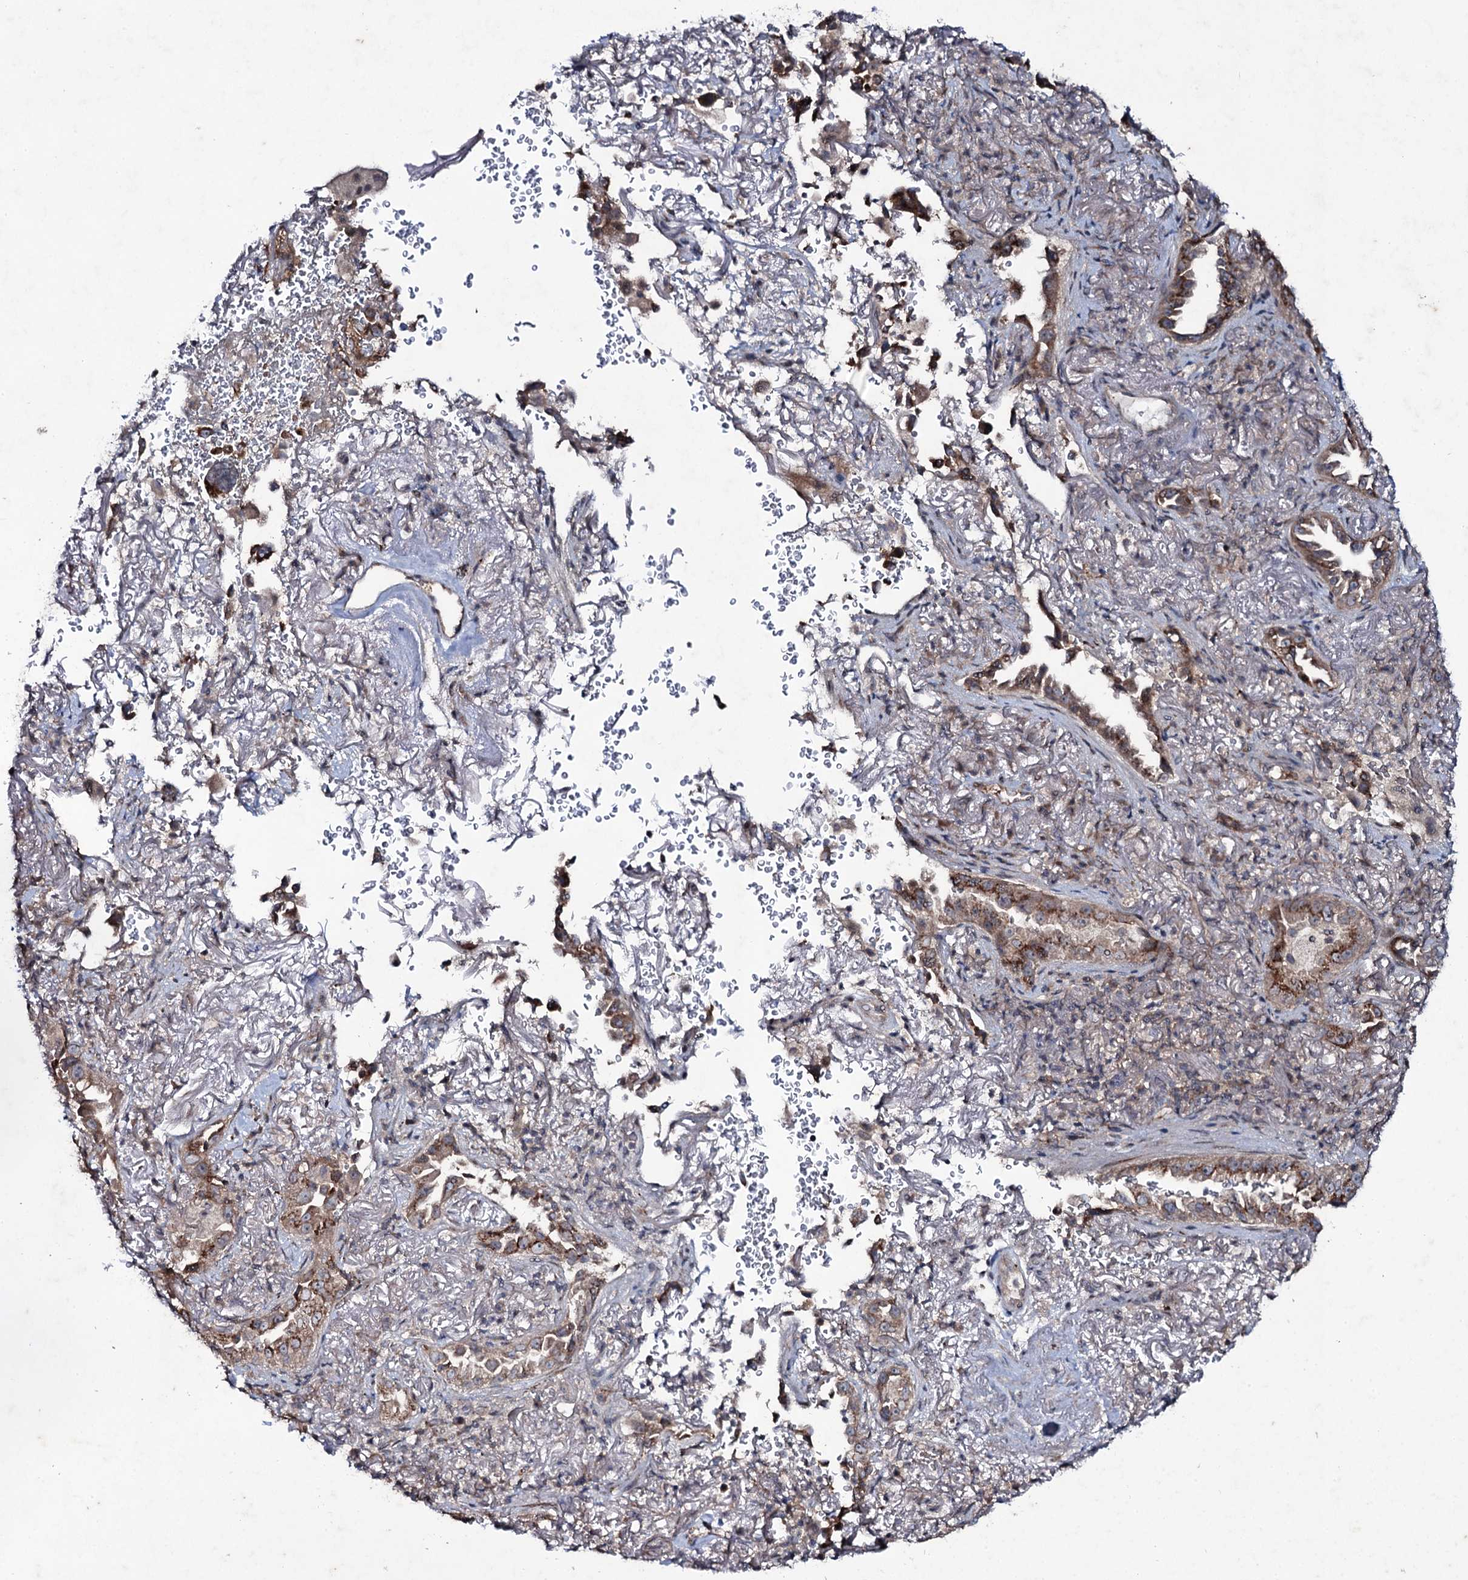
{"staining": {"intensity": "strong", "quantity": "25%-75%", "location": "cytoplasmic/membranous"}, "tissue": "lung cancer", "cell_type": "Tumor cells", "image_type": "cancer", "snomed": [{"axis": "morphology", "description": "Adenocarcinoma, NOS"}, {"axis": "topography", "description": "Lung"}], "caption": "A brown stain shows strong cytoplasmic/membranous staining of a protein in adenocarcinoma (lung) tumor cells.", "gene": "SNAP23", "patient": {"sex": "female", "age": 69}}